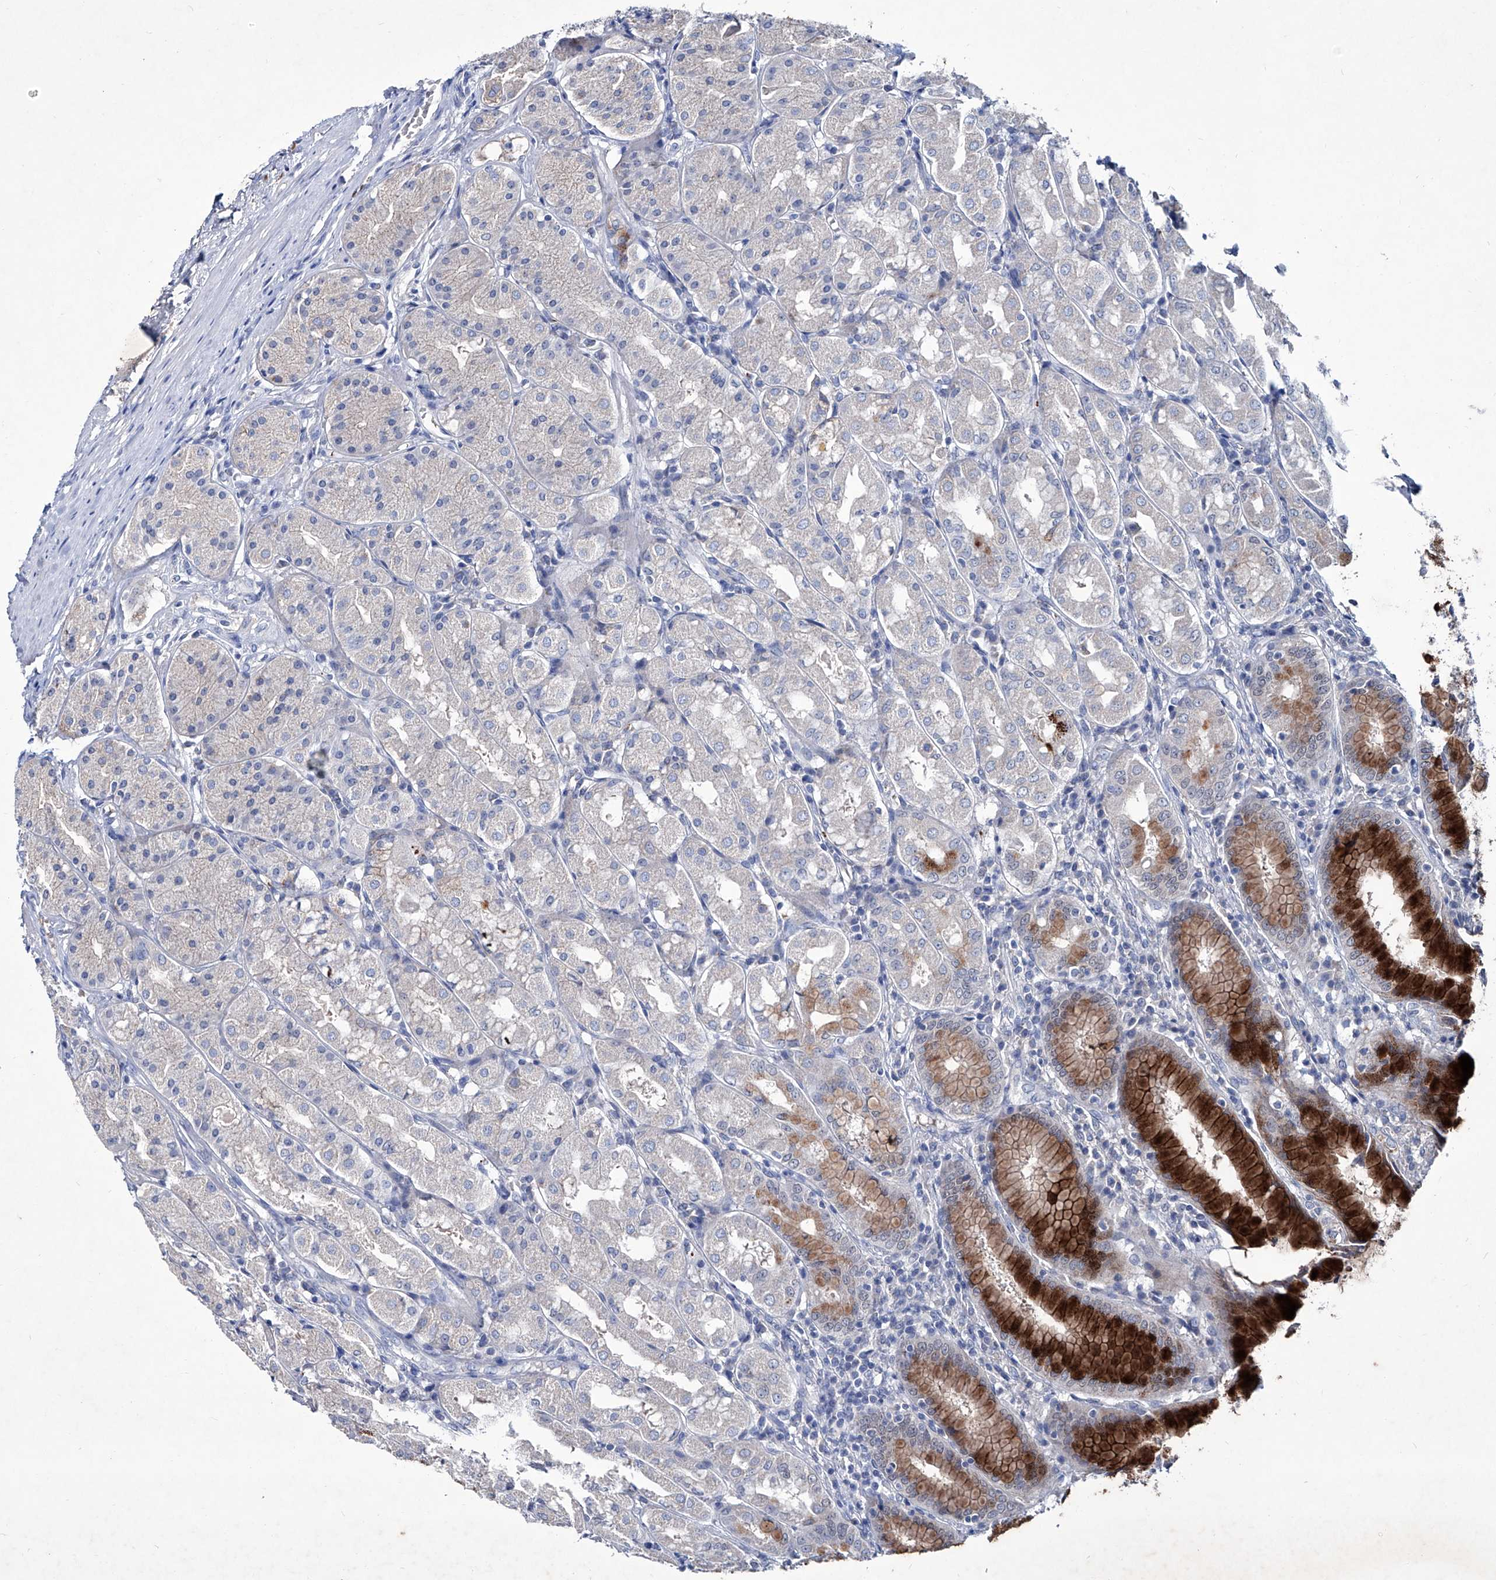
{"staining": {"intensity": "strong", "quantity": "<25%", "location": "cytoplasmic/membranous"}, "tissue": "stomach", "cell_type": "Glandular cells", "image_type": "normal", "snomed": [{"axis": "morphology", "description": "Normal tissue, NOS"}, {"axis": "topography", "description": "Stomach"}, {"axis": "topography", "description": "Stomach, lower"}], "caption": "Approximately <25% of glandular cells in normal human stomach demonstrate strong cytoplasmic/membranous protein expression as visualized by brown immunohistochemical staining.", "gene": "KLHL17", "patient": {"sex": "female", "age": 56}}